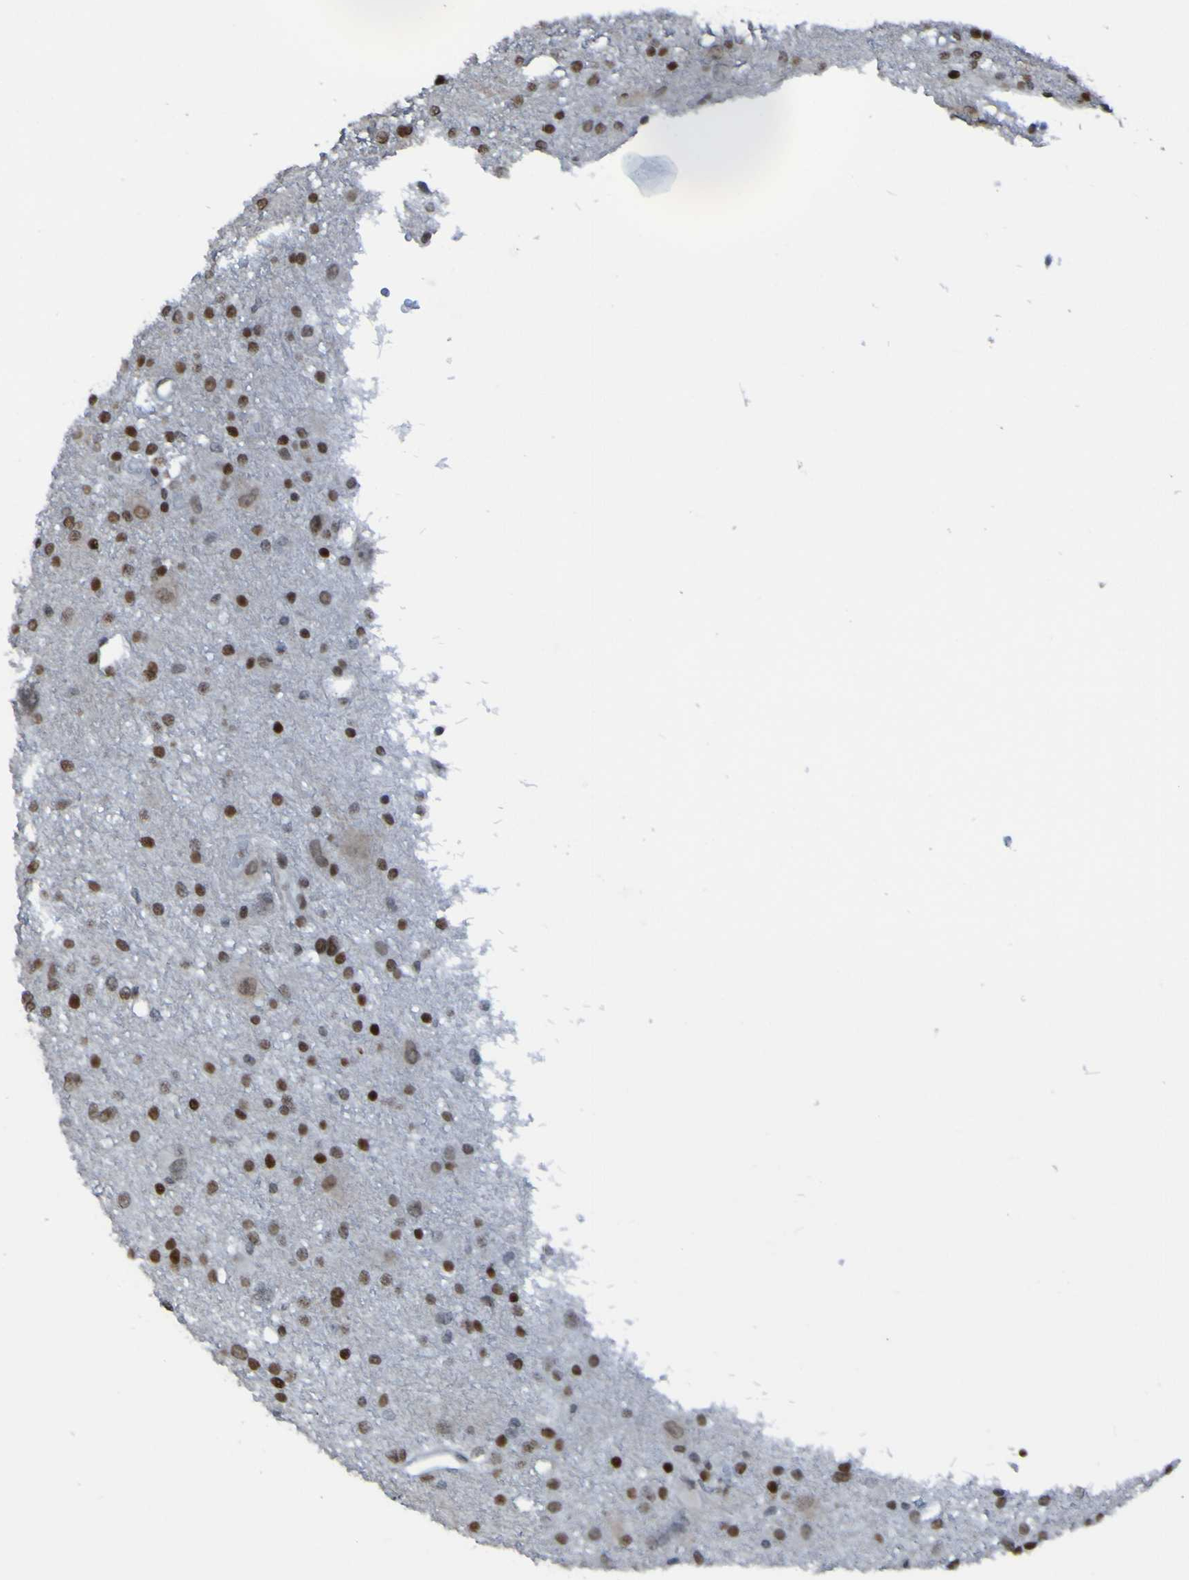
{"staining": {"intensity": "strong", "quantity": ">75%", "location": "nuclear"}, "tissue": "glioma", "cell_type": "Tumor cells", "image_type": "cancer", "snomed": [{"axis": "morphology", "description": "Glioma, malignant, High grade"}, {"axis": "topography", "description": "Brain"}], "caption": "Glioma was stained to show a protein in brown. There is high levels of strong nuclear staining in about >75% of tumor cells.", "gene": "PHF2", "patient": {"sex": "female", "age": 59}}